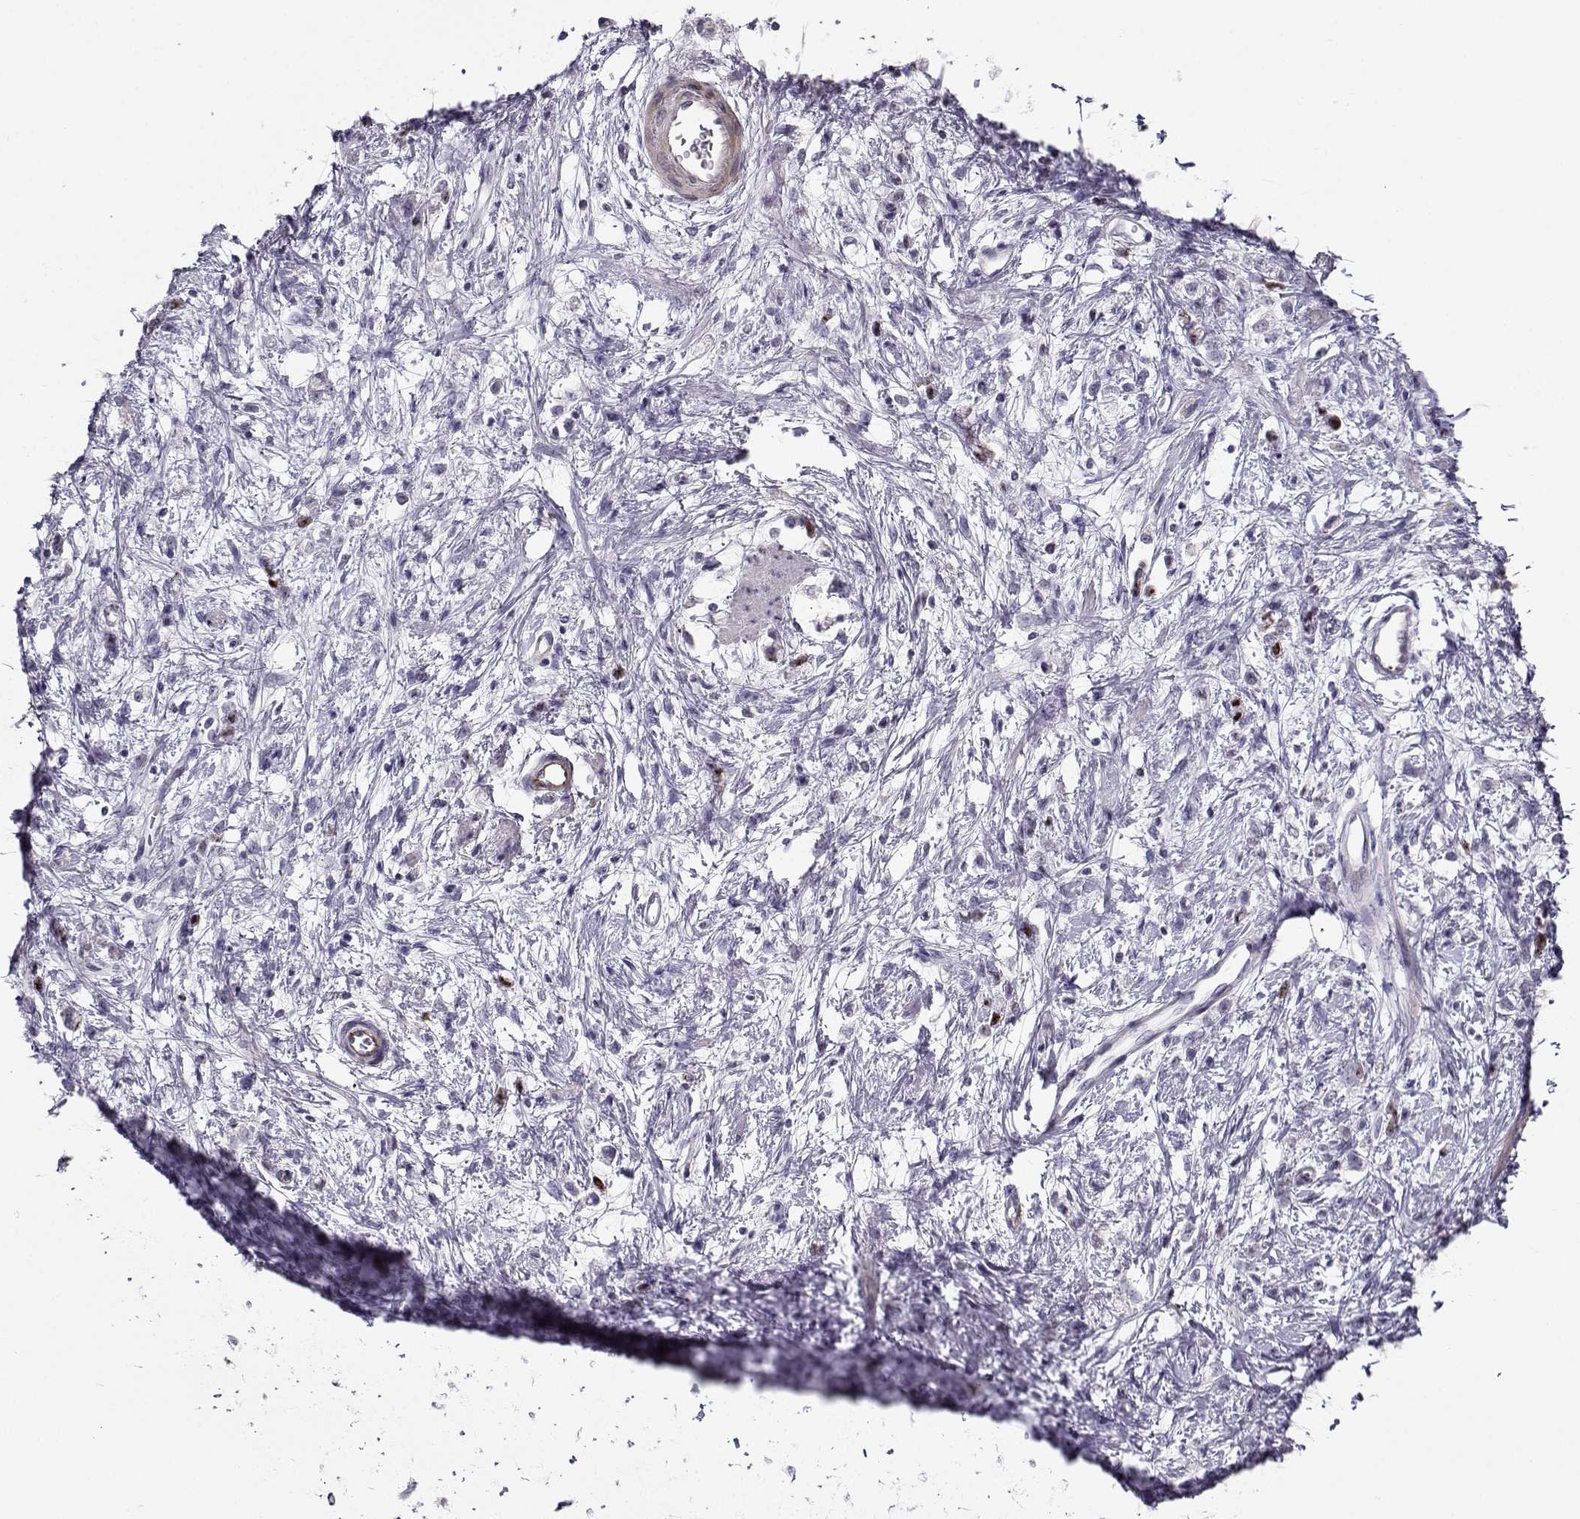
{"staining": {"intensity": "negative", "quantity": "none", "location": "none"}, "tissue": "stomach cancer", "cell_type": "Tumor cells", "image_type": "cancer", "snomed": [{"axis": "morphology", "description": "Adenocarcinoma, NOS"}, {"axis": "topography", "description": "Stomach"}], "caption": "This photomicrograph is of adenocarcinoma (stomach) stained with immunohistochemistry to label a protein in brown with the nuclei are counter-stained blue. There is no staining in tumor cells.", "gene": "NPW", "patient": {"sex": "female", "age": 60}}